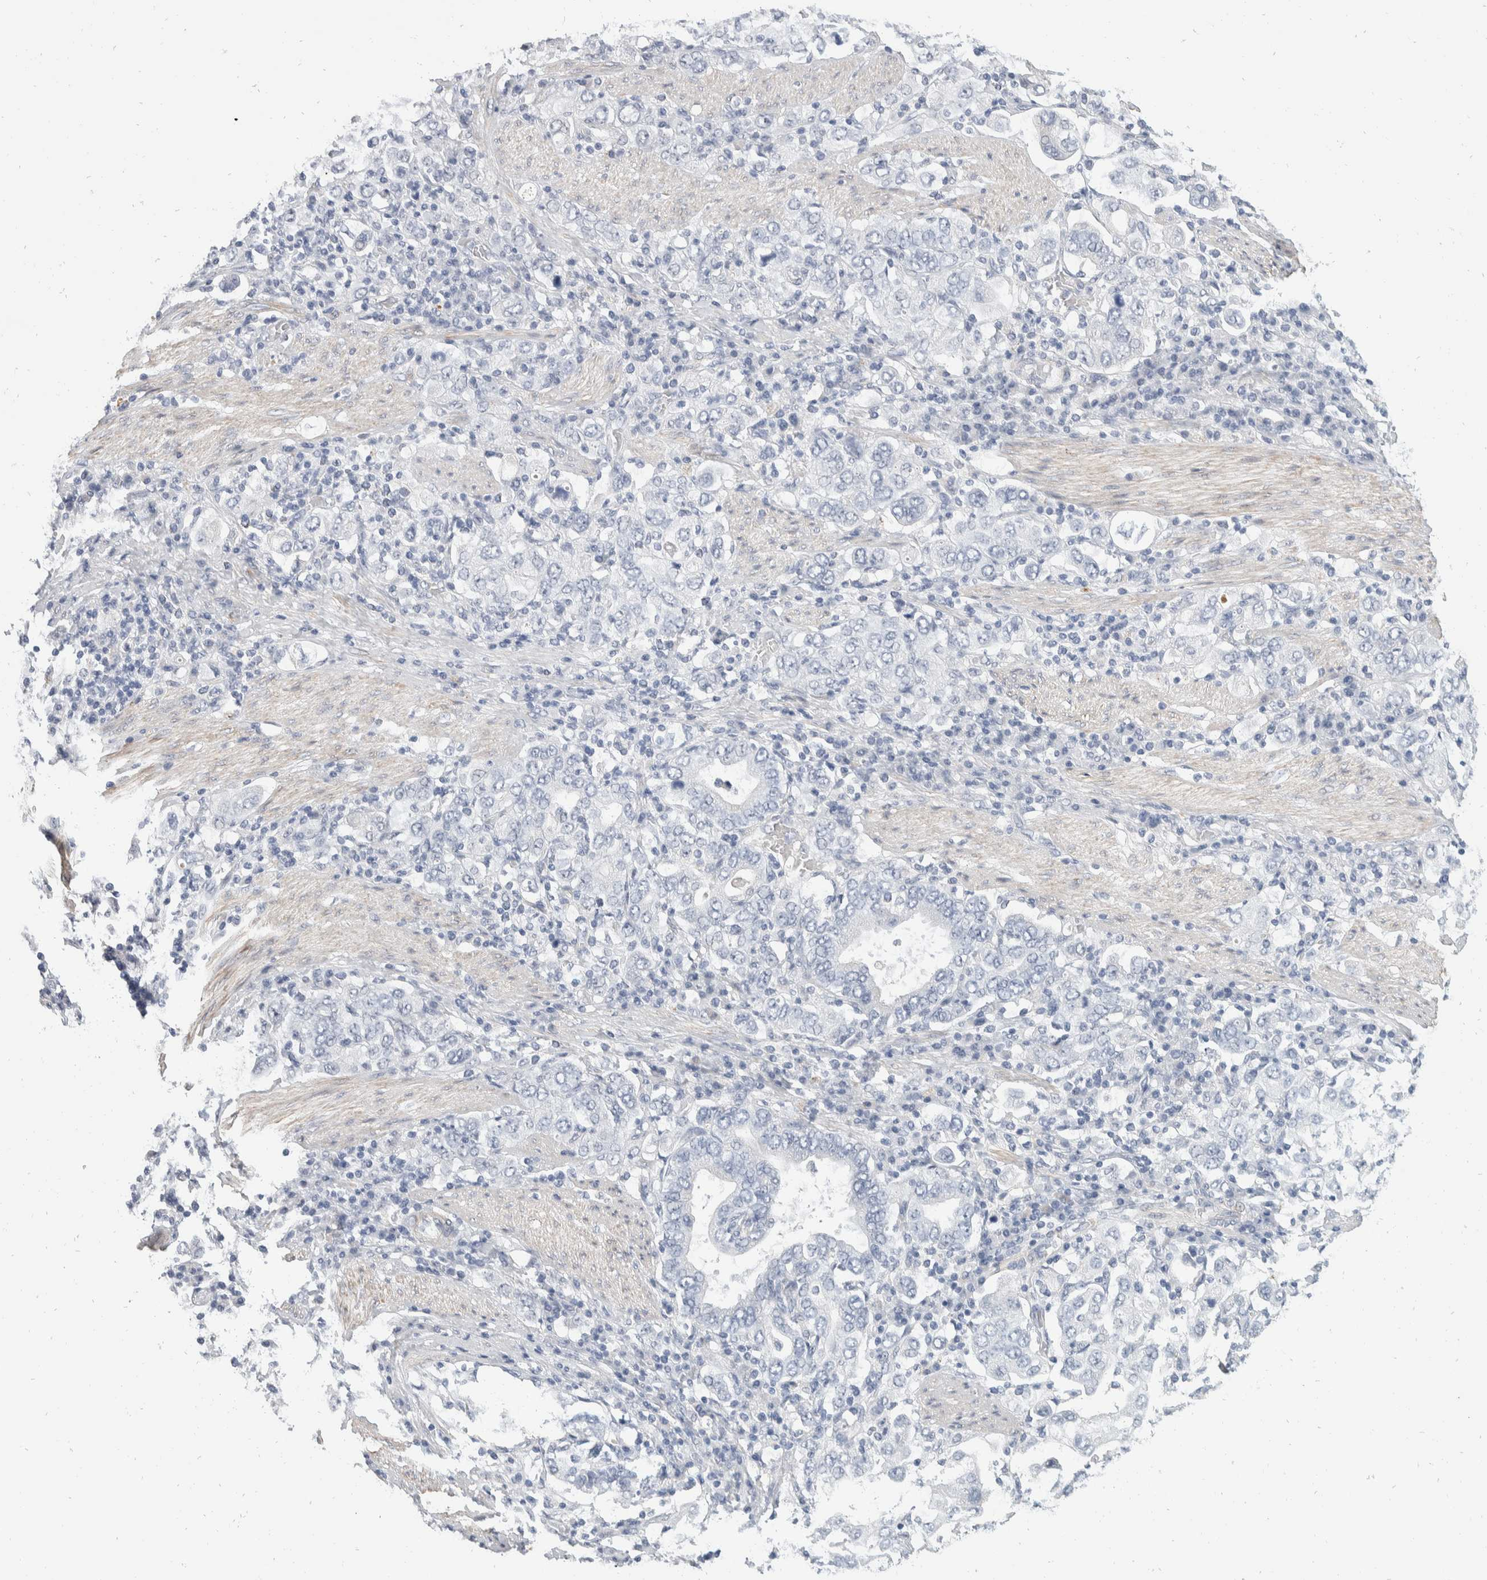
{"staining": {"intensity": "negative", "quantity": "none", "location": "none"}, "tissue": "stomach cancer", "cell_type": "Tumor cells", "image_type": "cancer", "snomed": [{"axis": "morphology", "description": "Adenocarcinoma, NOS"}, {"axis": "topography", "description": "Stomach, upper"}], "caption": "The IHC histopathology image has no significant positivity in tumor cells of stomach cancer (adenocarcinoma) tissue. (Stains: DAB (3,3'-diaminobenzidine) immunohistochemistry with hematoxylin counter stain, Microscopy: brightfield microscopy at high magnification).", "gene": "CATSPERD", "patient": {"sex": "male", "age": 62}}